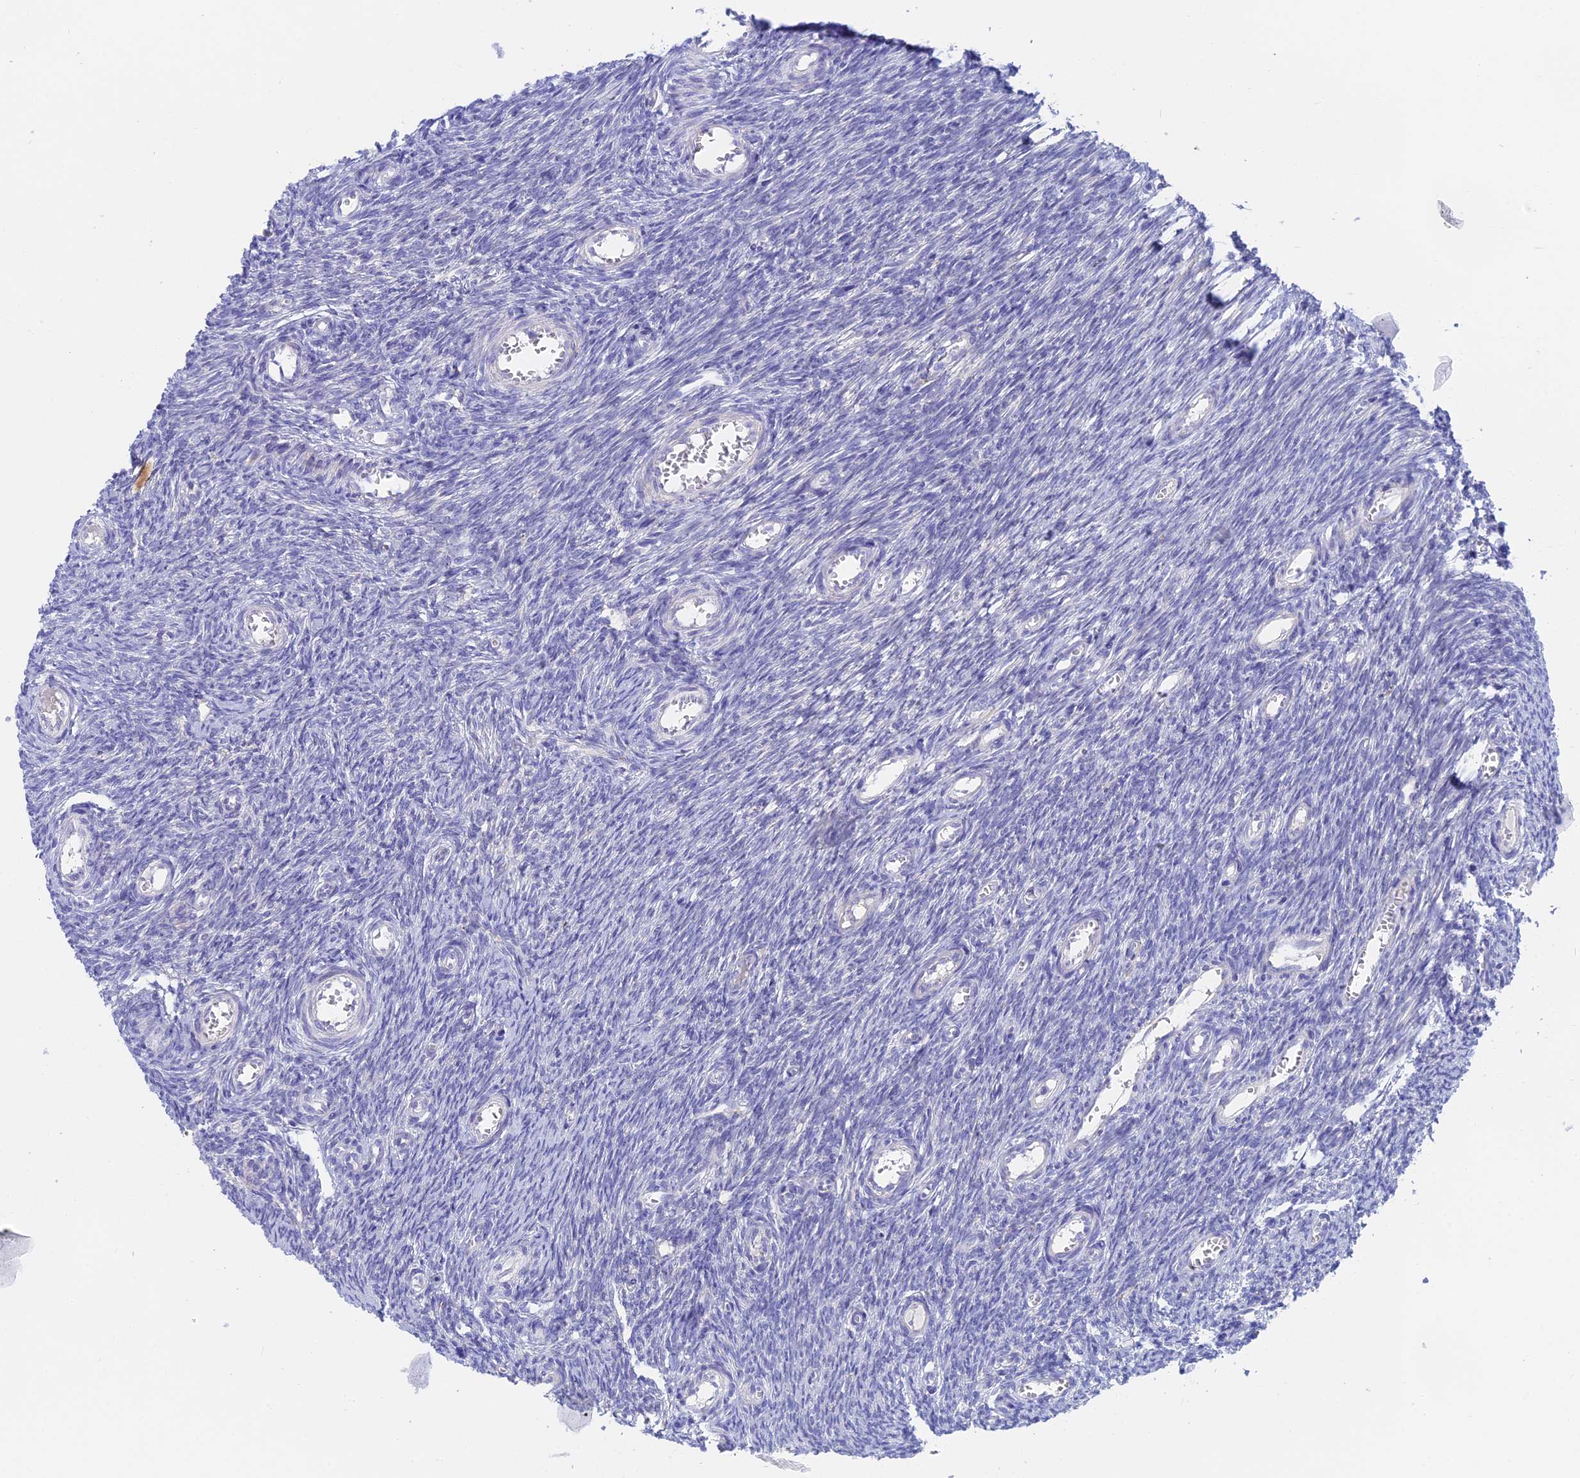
{"staining": {"intensity": "negative", "quantity": "none", "location": "none"}, "tissue": "ovary", "cell_type": "Follicle cells", "image_type": "normal", "snomed": [{"axis": "morphology", "description": "Normal tissue, NOS"}, {"axis": "topography", "description": "Ovary"}], "caption": "A micrograph of ovary stained for a protein exhibits no brown staining in follicle cells.", "gene": "GLB1L", "patient": {"sex": "female", "age": 44}}